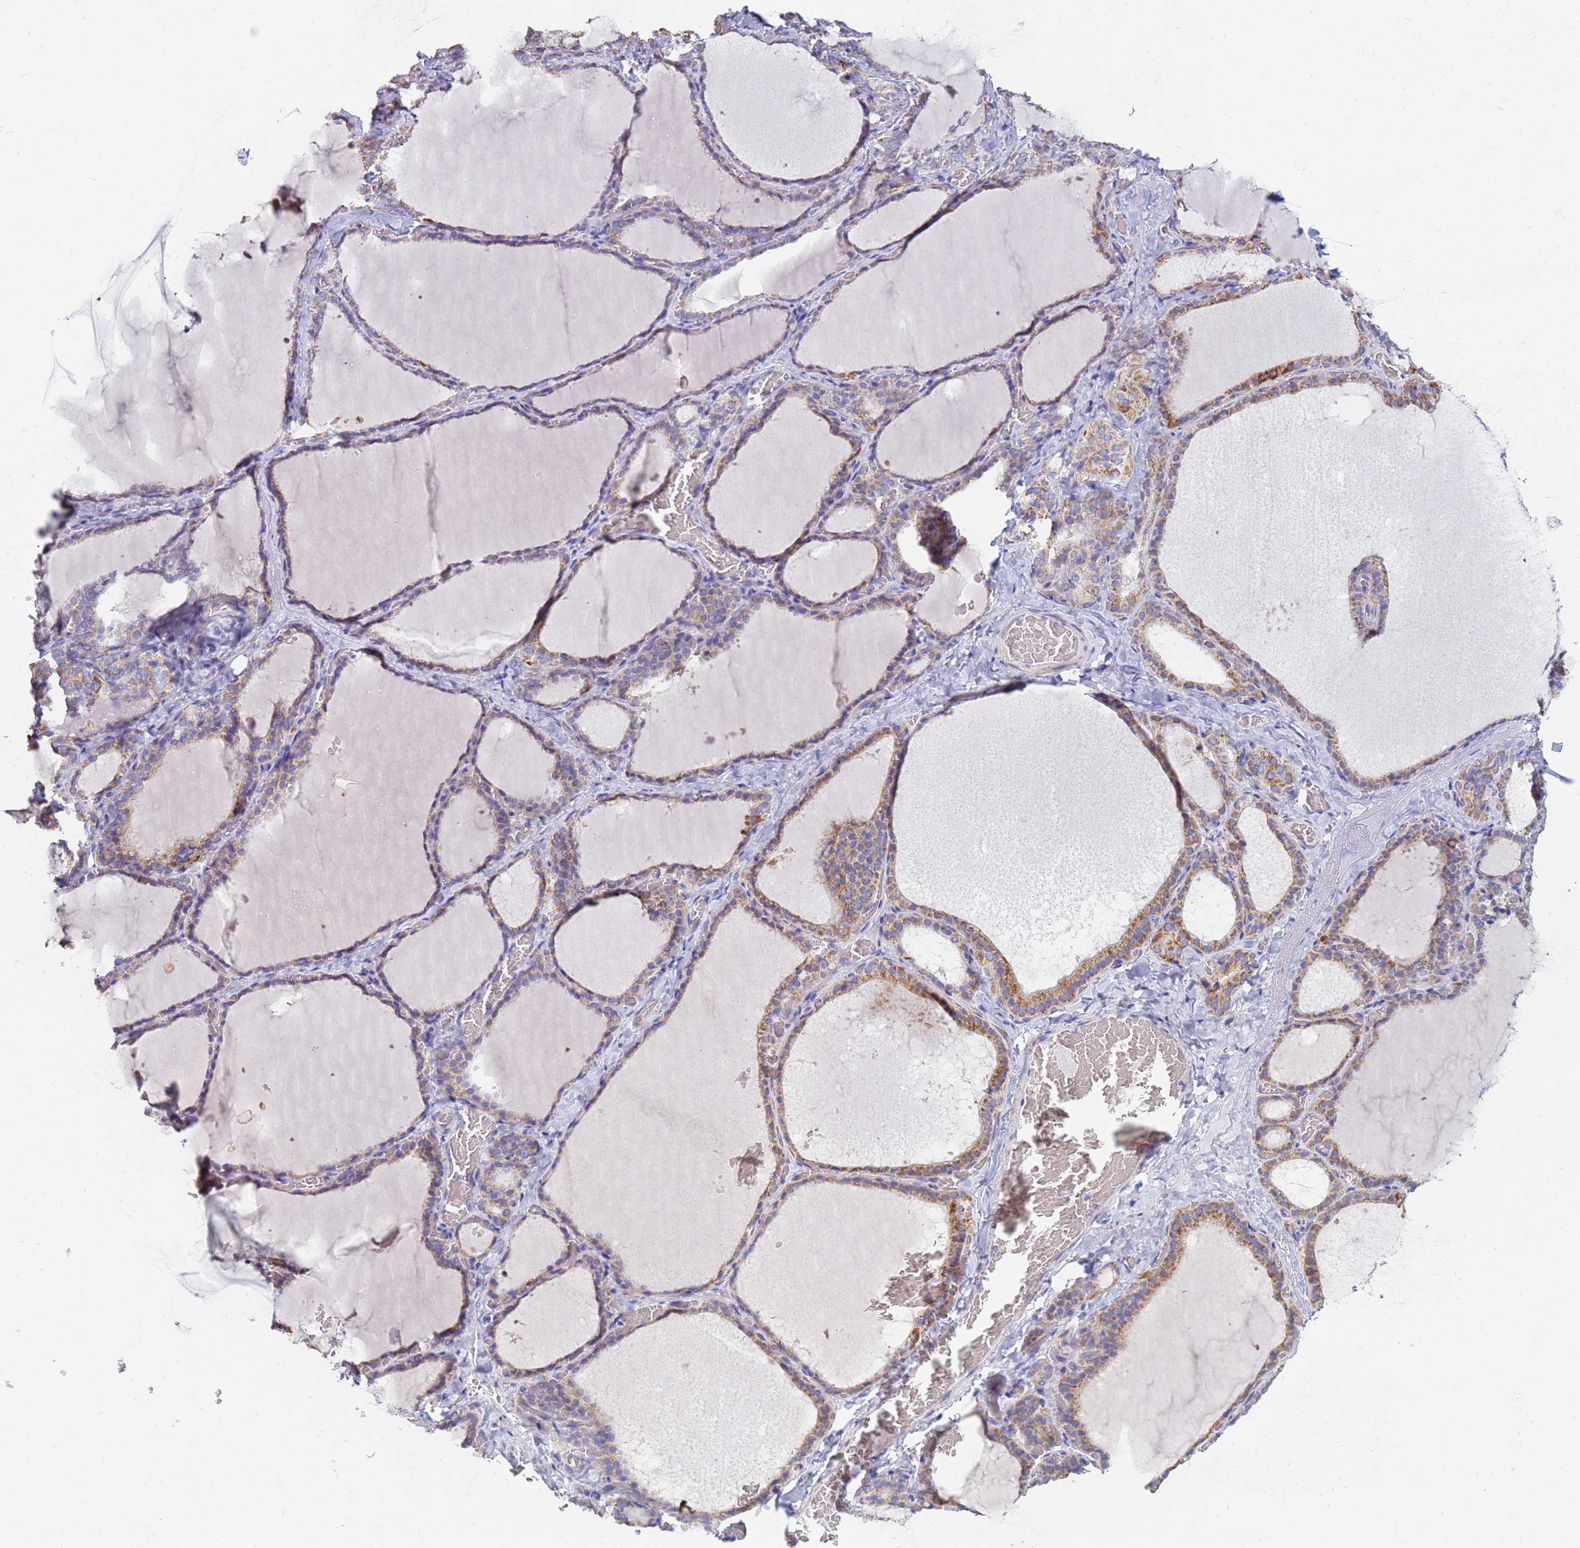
{"staining": {"intensity": "moderate", "quantity": "25%-75%", "location": "cytoplasmic/membranous"}, "tissue": "thyroid gland", "cell_type": "Glandular cells", "image_type": "normal", "snomed": [{"axis": "morphology", "description": "Normal tissue, NOS"}, {"axis": "topography", "description": "Thyroid gland"}], "caption": "Brown immunohistochemical staining in unremarkable human thyroid gland reveals moderate cytoplasmic/membranous staining in approximately 25%-75% of glandular cells.", "gene": "UQCRHL", "patient": {"sex": "female", "age": 39}}